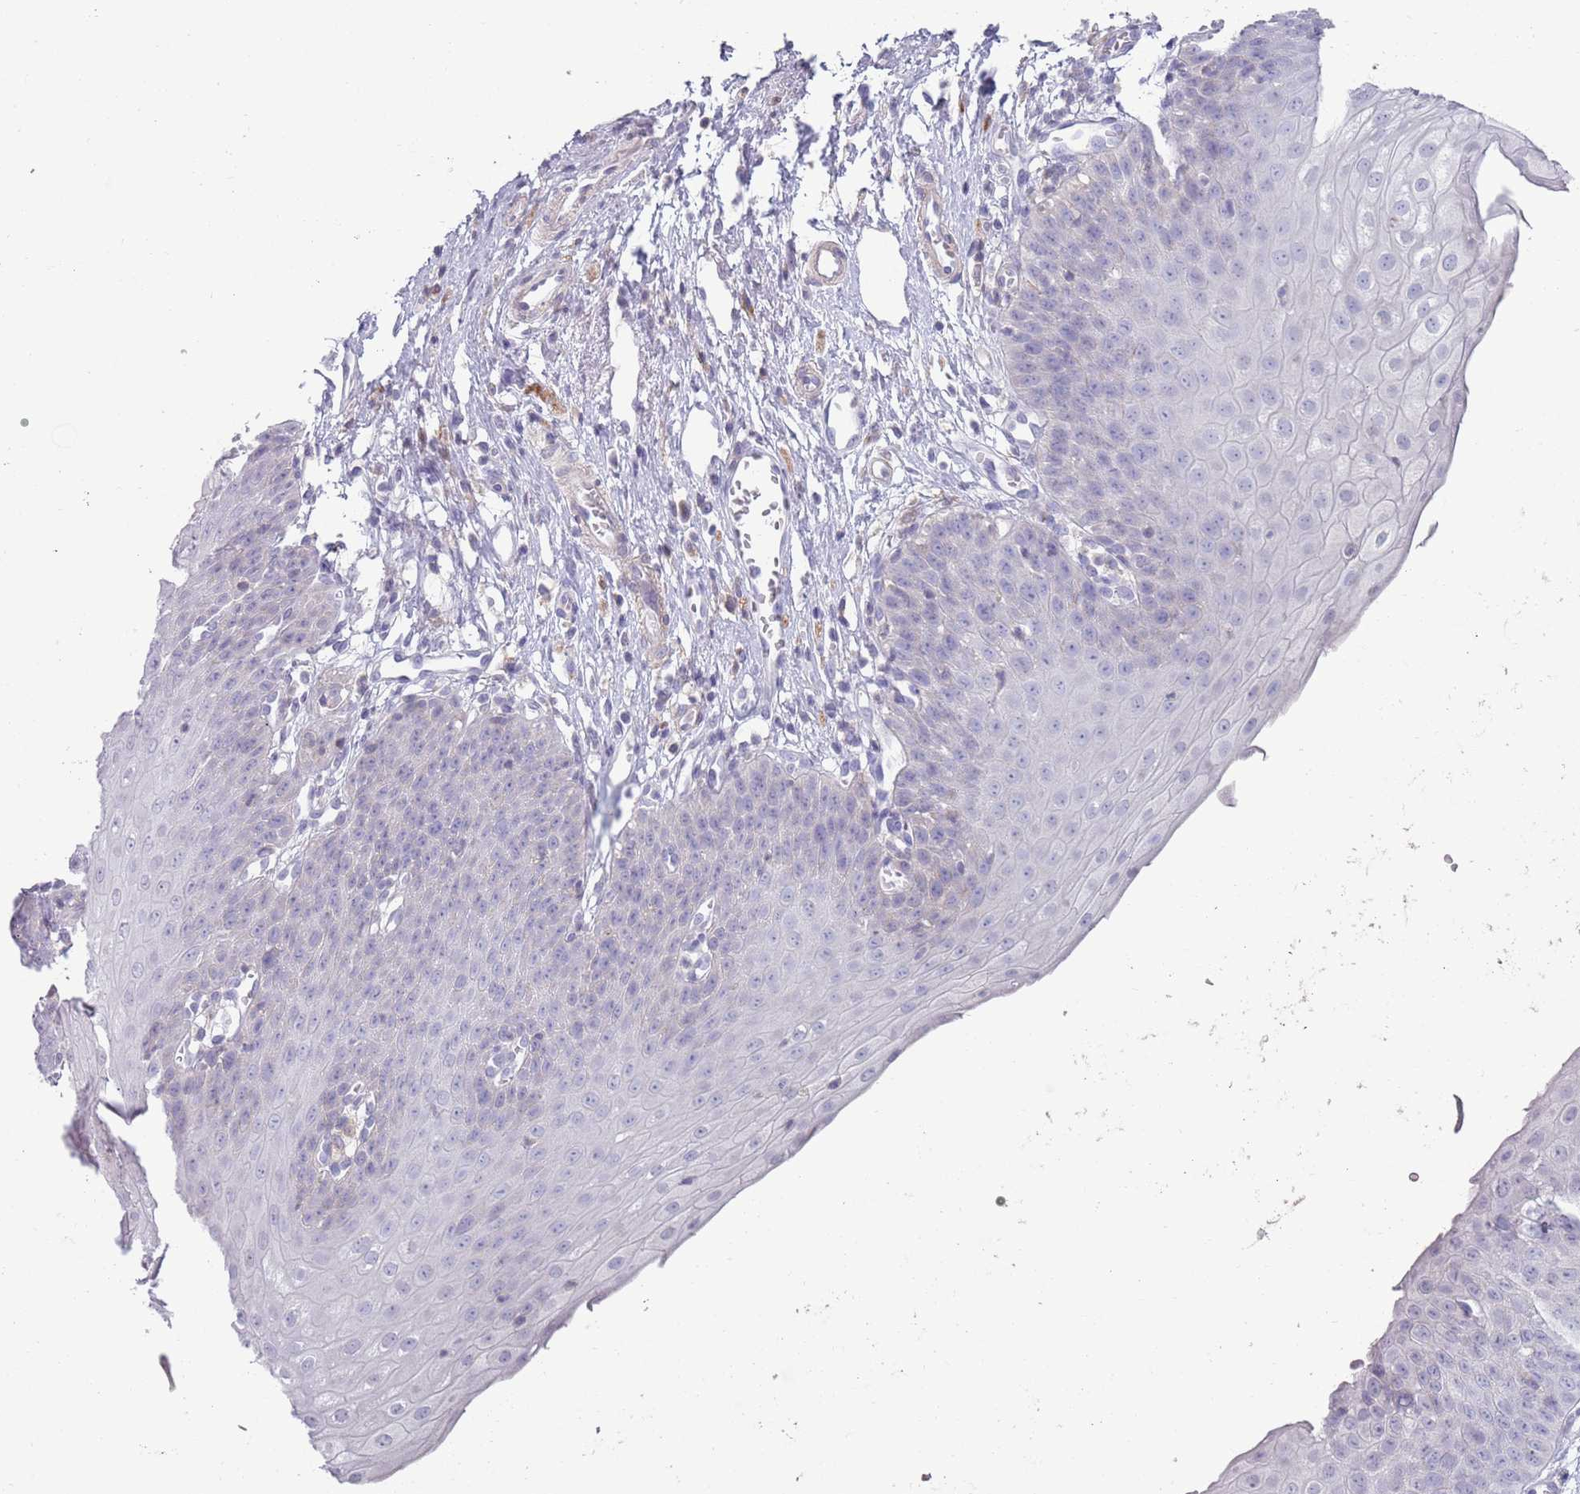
{"staining": {"intensity": "weak", "quantity": "25%-75%", "location": "cytoplasmic/membranous"}, "tissue": "esophagus", "cell_type": "Squamous epithelial cells", "image_type": "normal", "snomed": [{"axis": "morphology", "description": "Normal tissue, NOS"}, {"axis": "topography", "description": "Esophagus"}], "caption": "Immunohistochemistry (IHC) (DAB) staining of unremarkable esophagus shows weak cytoplasmic/membranous protein positivity in about 25%-75% of squamous epithelial cells.", "gene": "ACSBG1", "patient": {"sex": "male", "age": 71}}